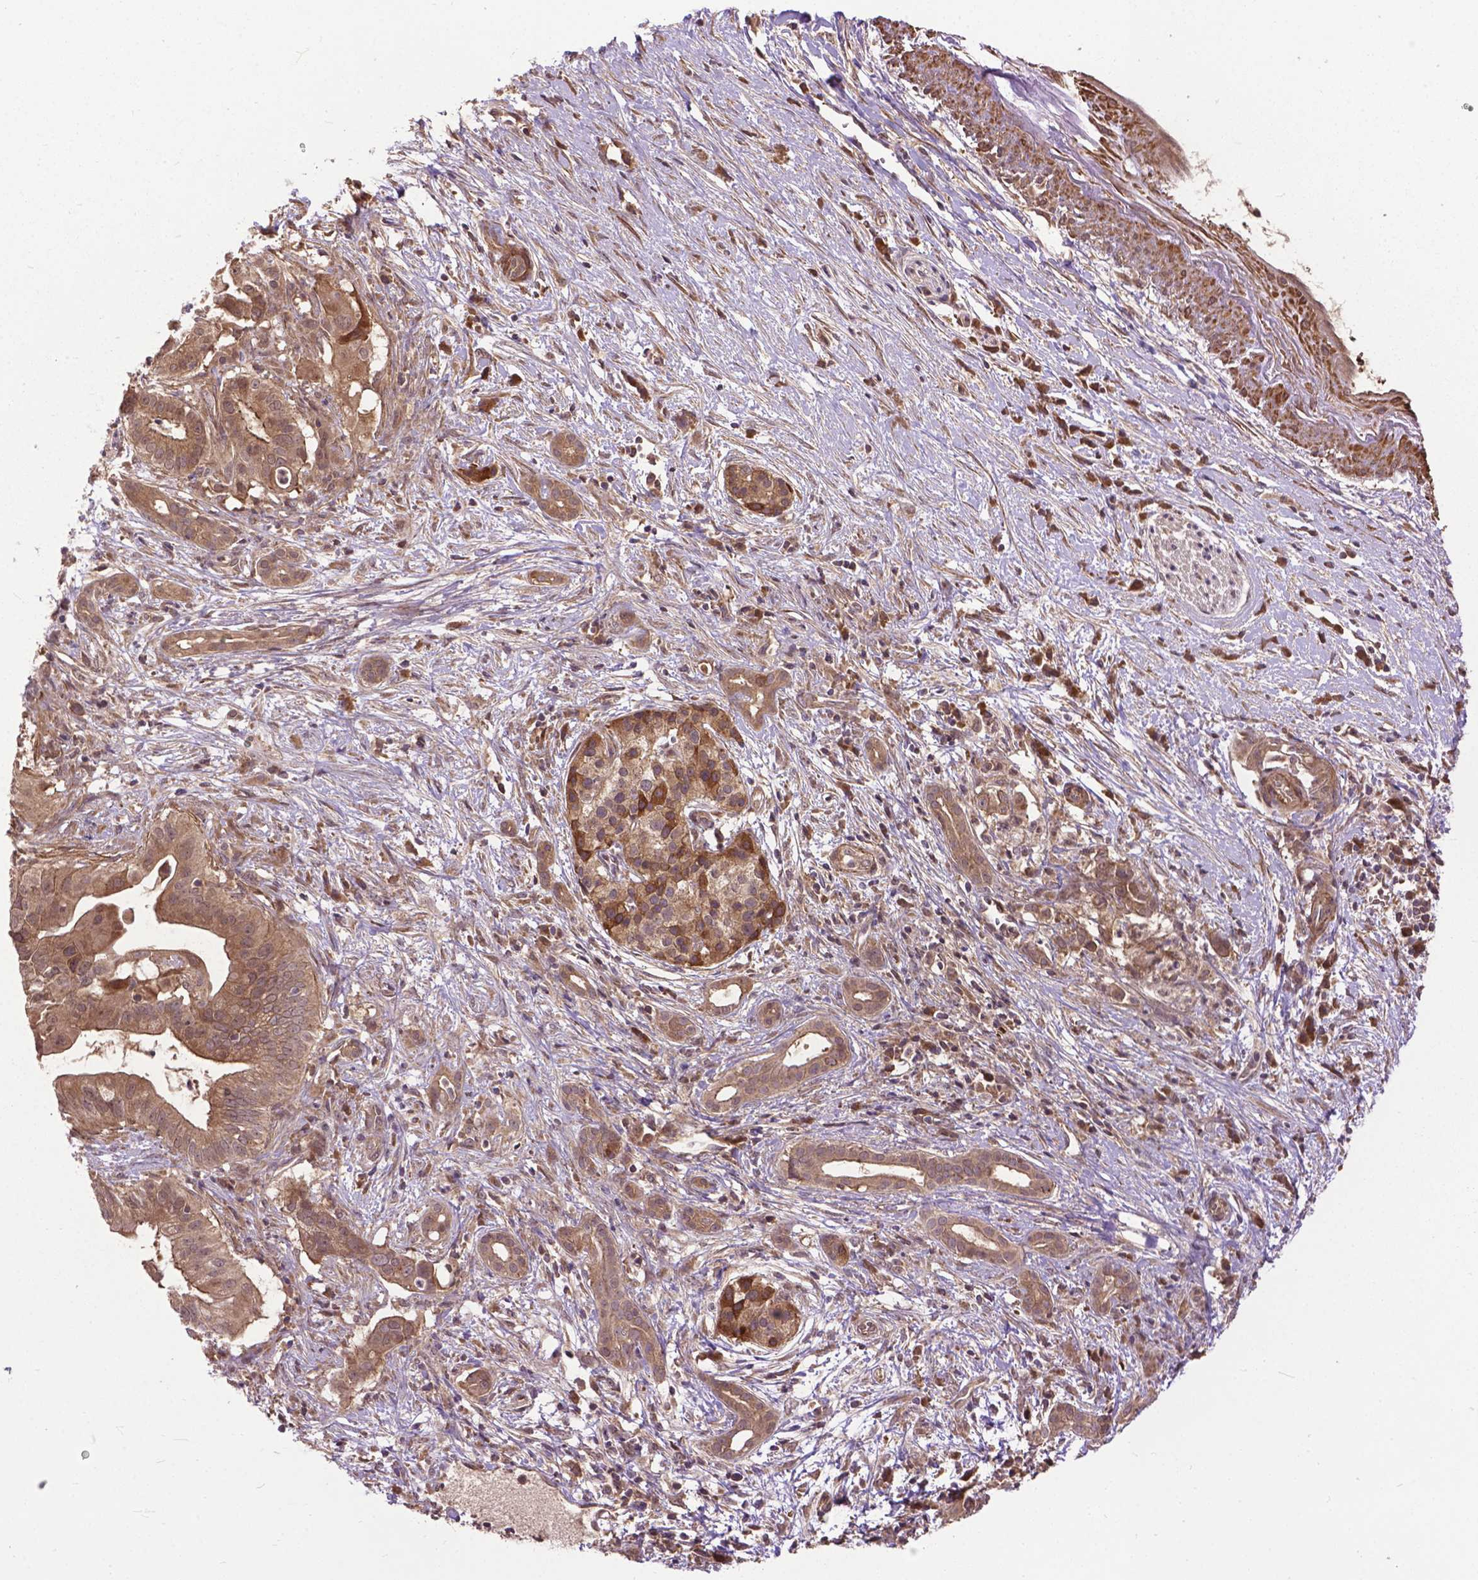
{"staining": {"intensity": "moderate", "quantity": ">75%", "location": "cytoplasmic/membranous"}, "tissue": "pancreatic cancer", "cell_type": "Tumor cells", "image_type": "cancer", "snomed": [{"axis": "morphology", "description": "Adenocarcinoma, NOS"}, {"axis": "topography", "description": "Pancreas"}], "caption": "Human adenocarcinoma (pancreatic) stained with a brown dye reveals moderate cytoplasmic/membranous positive positivity in approximately >75% of tumor cells.", "gene": "ZNF616", "patient": {"sex": "male", "age": 61}}